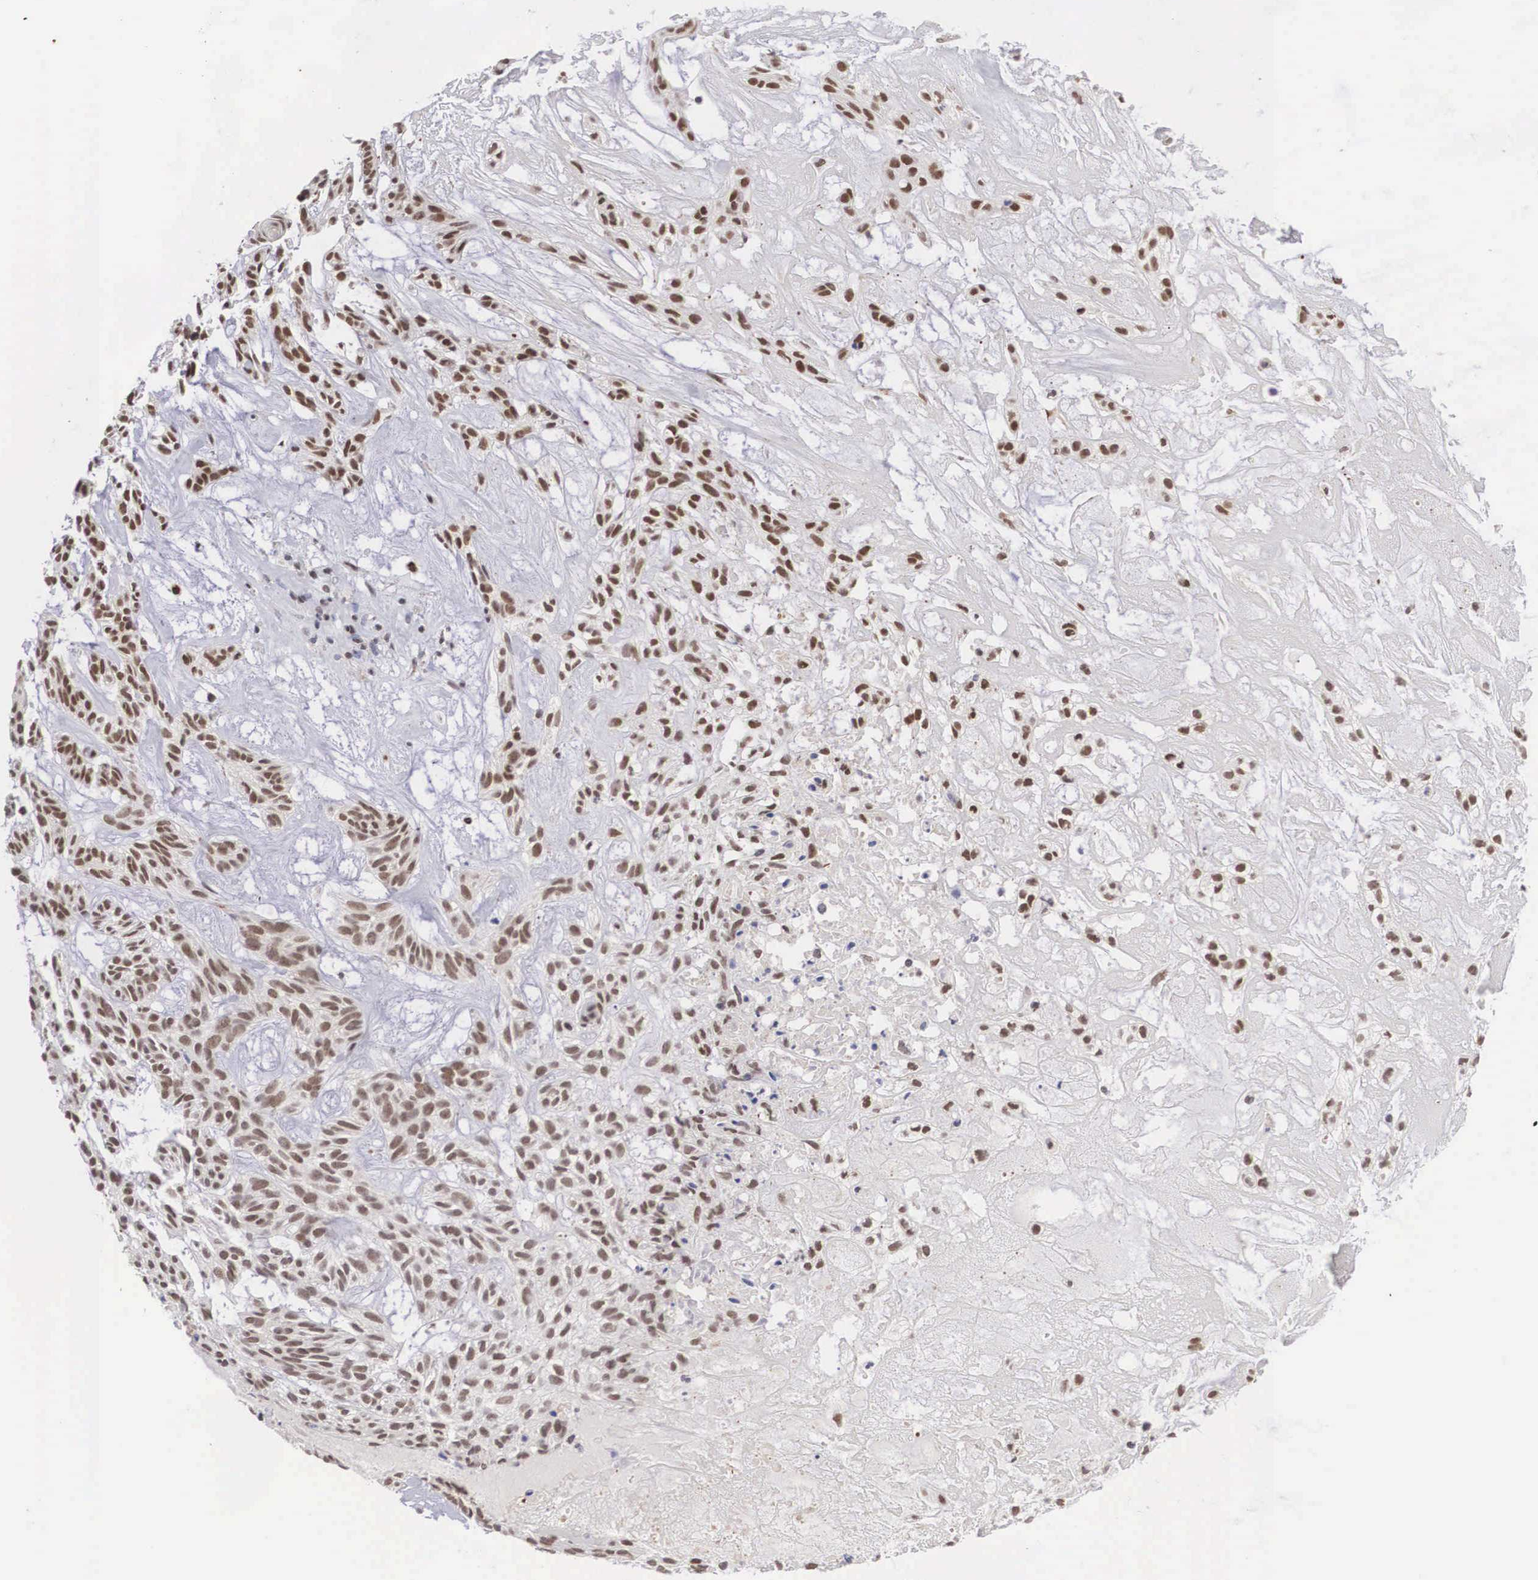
{"staining": {"intensity": "moderate", "quantity": ">75%", "location": "nuclear"}, "tissue": "skin cancer", "cell_type": "Tumor cells", "image_type": "cancer", "snomed": [{"axis": "morphology", "description": "Basal cell carcinoma"}, {"axis": "topography", "description": "Skin"}], "caption": "An immunohistochemistry (IHC) histopathology image of tumor tissue is shown. Protein staining in brown labels moderate nuclear positivity in skin cancer (basal cell carcinoma) within tumor cells.", "gene": "MORC2", "patient": {"sex": "male", "age": 75}}